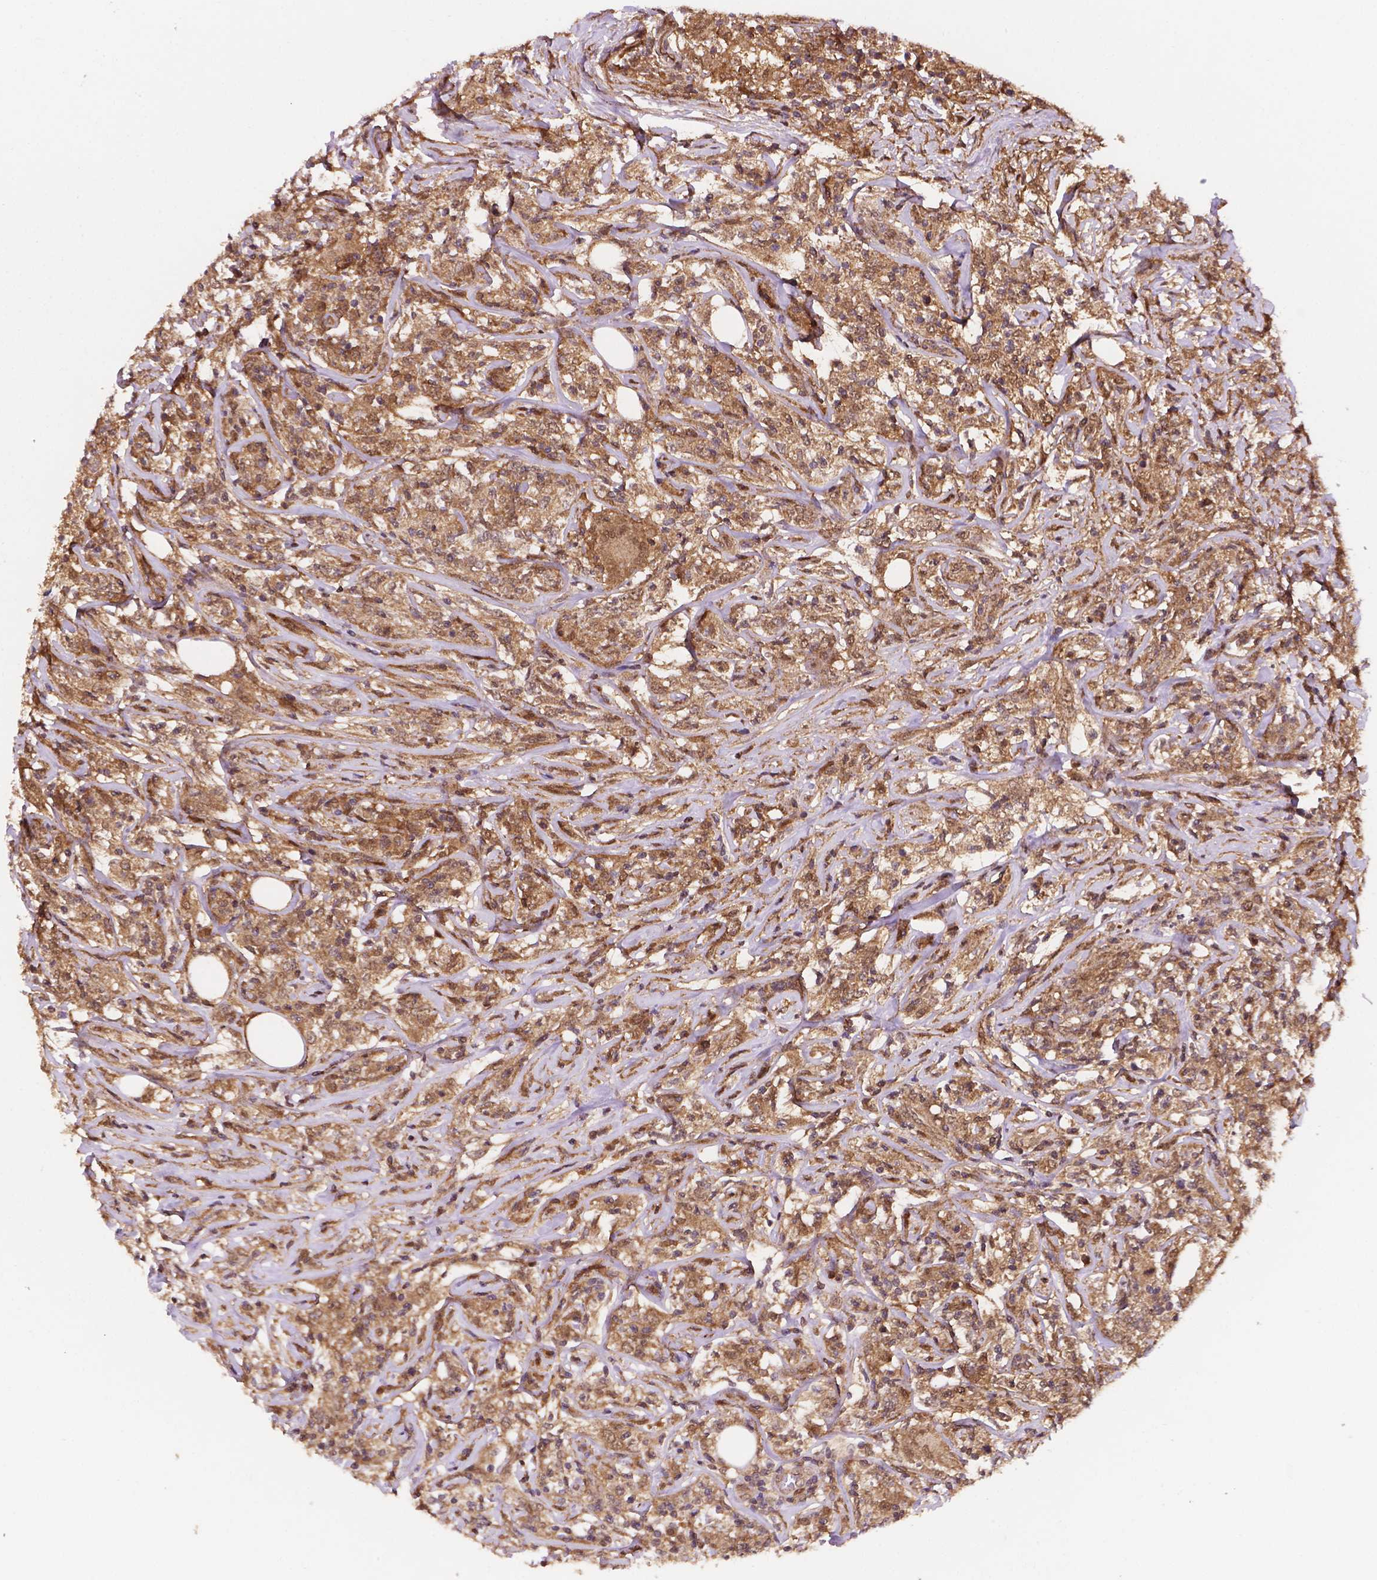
{"staining": {"intensity": "moderate", "quantity": ">75%", "location": "cytoplasmic/membranous"}, "tissue": "lymphoma", "cell_type": "Tumor cells", "image_type": "cancer", "snomed": [{"axis": "morphology", "description": "Malignant lymphoma, non-Hodgkin's type, High grade"}, {"axis": "topography", "description": "Lymph node"}], "caption": "The immunohistochemical stain highlights moderate cytoplasmic/membranous staining in tumor cells of malignant lymphoma, non-Hodgkin's type (high-grade) tissue. (brown staining indicates protein expression, while blue staining denotes nuclei).", "gene": "UBE2L6", "patient": {"sex": "female", "age": 84}}